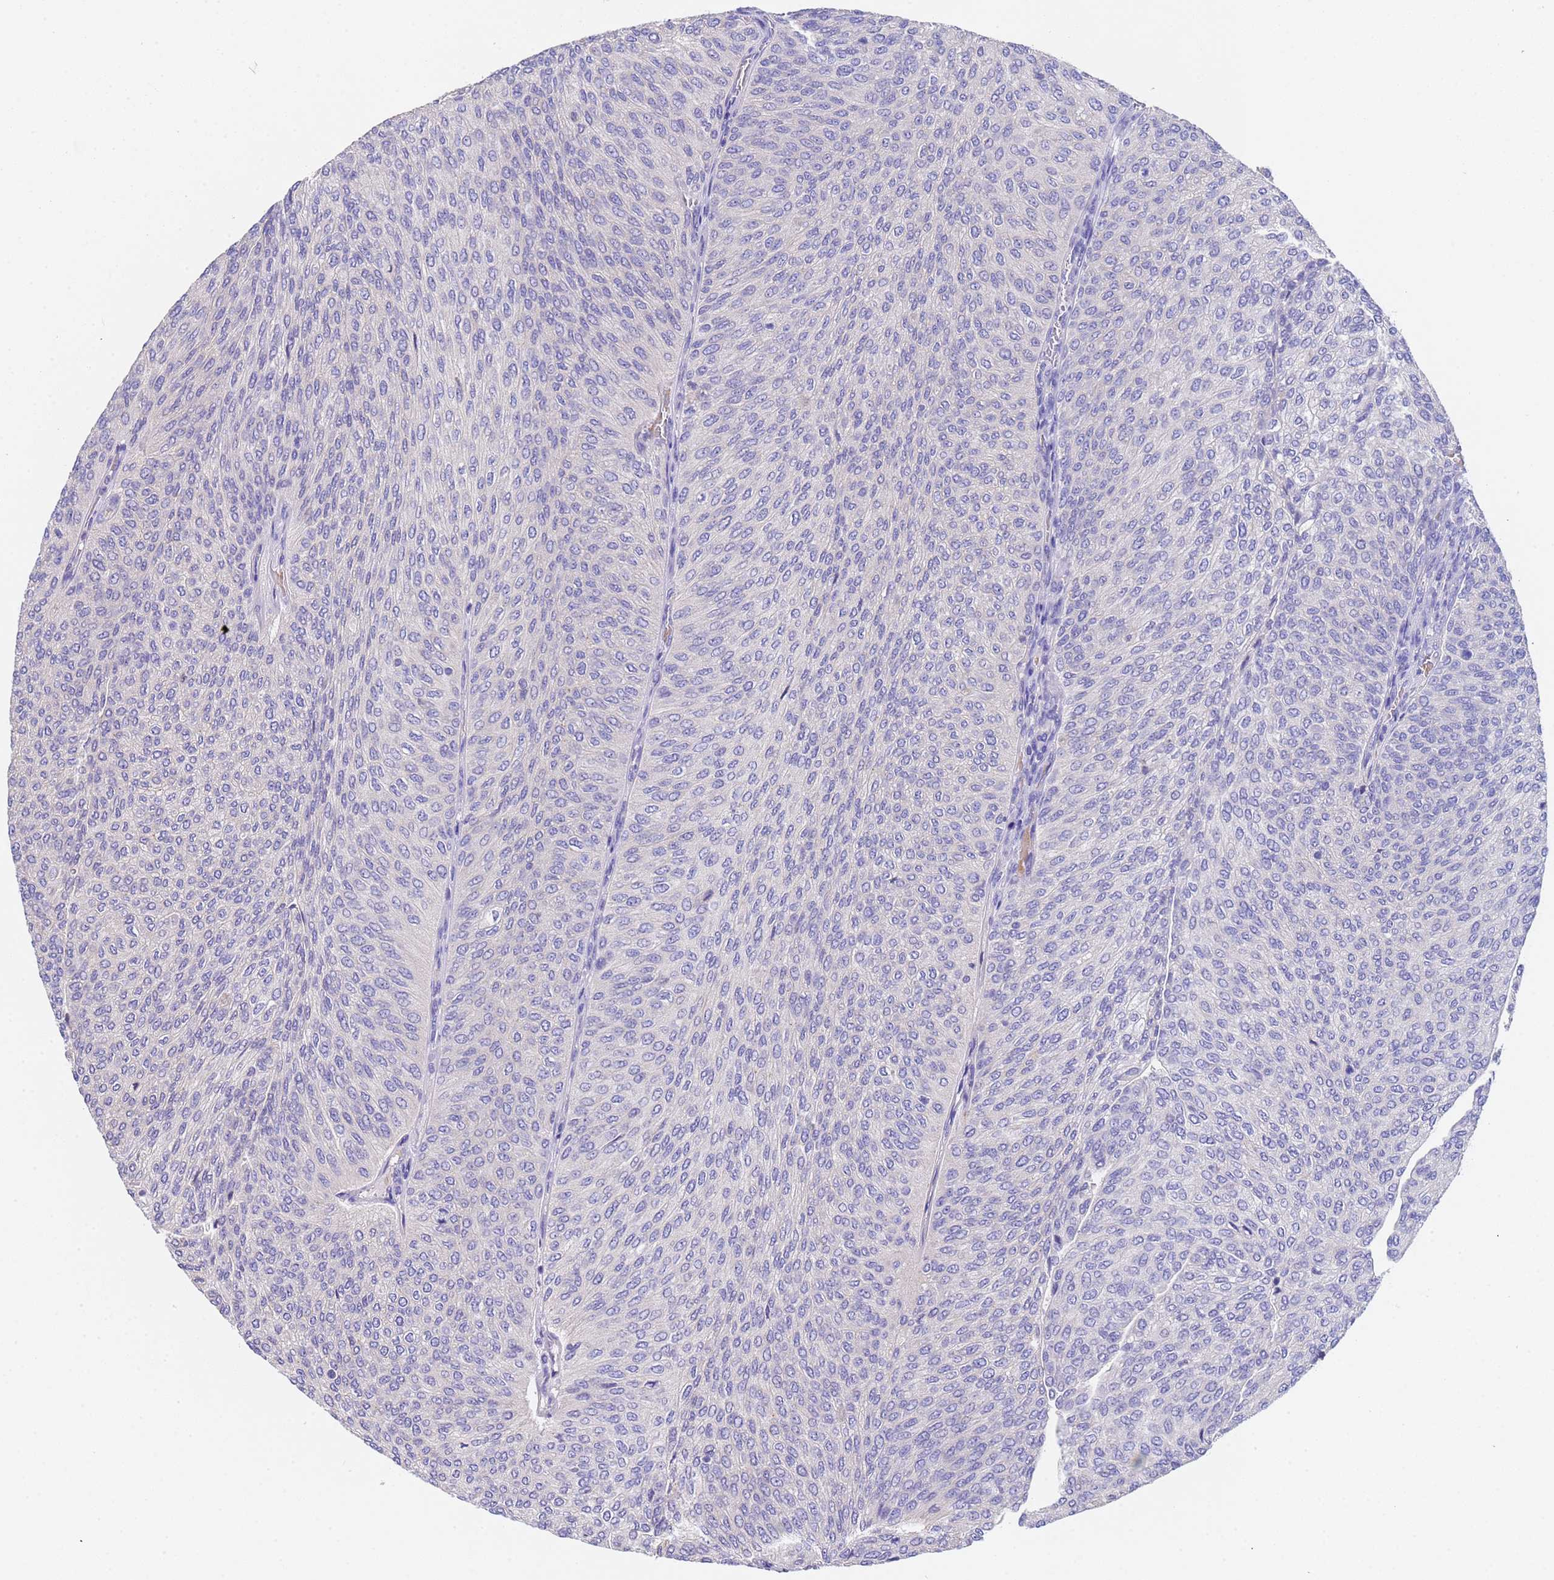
{"staining": {"intensity": "negative", "quantity": "none", "location": "none"}, "tissue": "urothelial cancer", "cell_type": "Tumor cells", "image_type": "cancer", "snomed": [{"axis": "morphology", "description": "Urothelial carcinoma, High grade"}, {"axis": "topography", "description": "Urinary bladder"}], "caption": "An immunohistochemistry (IHC) image of urothelial cancer is shown. There is no staining in tumor cells of urothelial cancer.", "gene": "SLC24A3", "patient": {"sex": "female", "age": 79}}